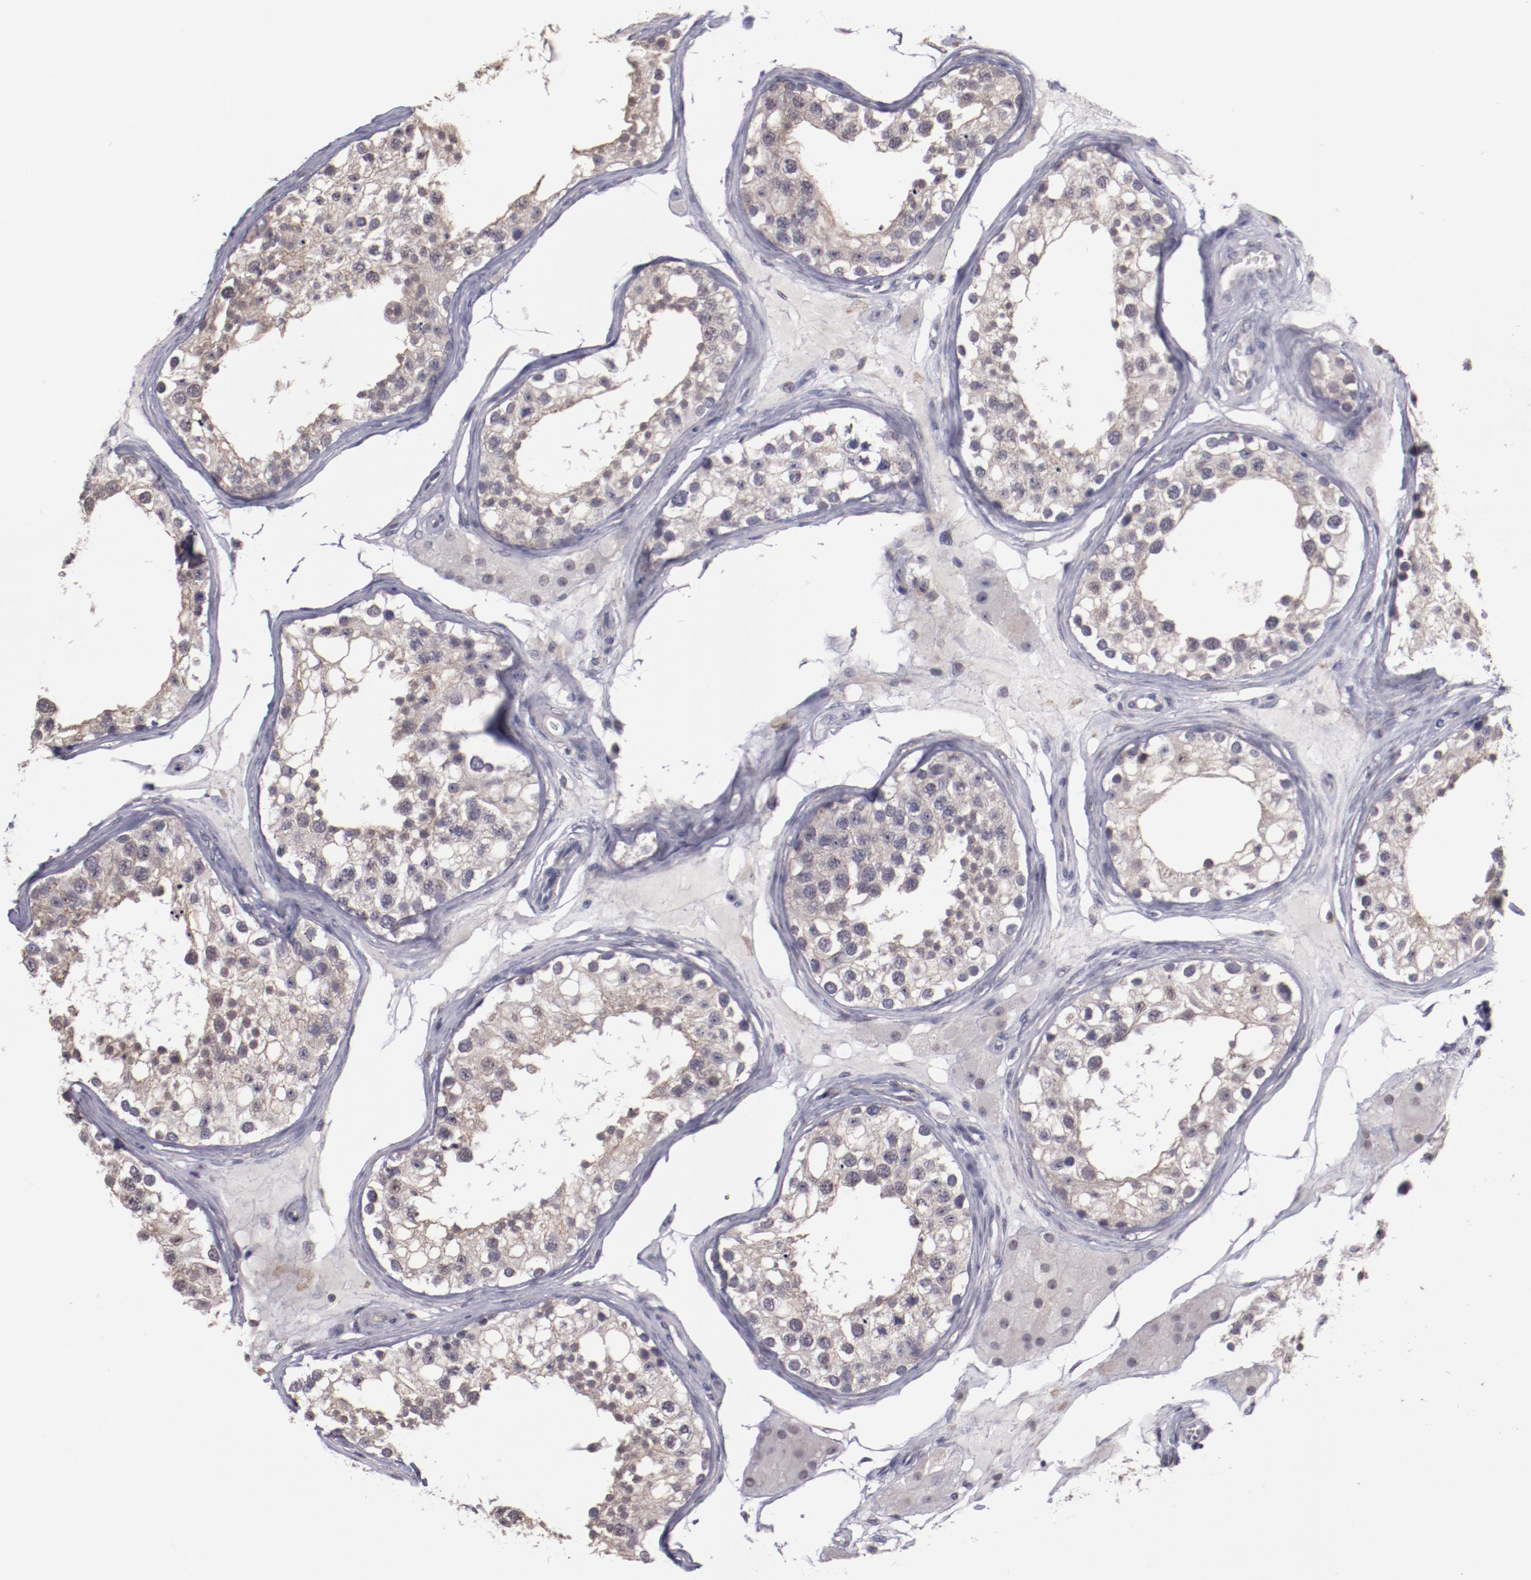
{"staining": {"intensity": "weak", "quantity": "25%-75%", "location": "cytoplasmic/membranous,nuclear"}, "tissue": "testis", "cell_type": "Cells in seminiferous ducts", "image_type": "normal", "snomed": [{"axis": "morphology", "description": "Normal tissue, NOS"}, {"axis": "topography", "description": "Testis"}], "caption": "Weak cytoplasmic/membranous,nuclear expression is identified in about 25%-75% of cells in seminiferous ducts in unremarkable testis.", "gene": "NRXN3", "patient": {"sex": "male", "age": 68}}